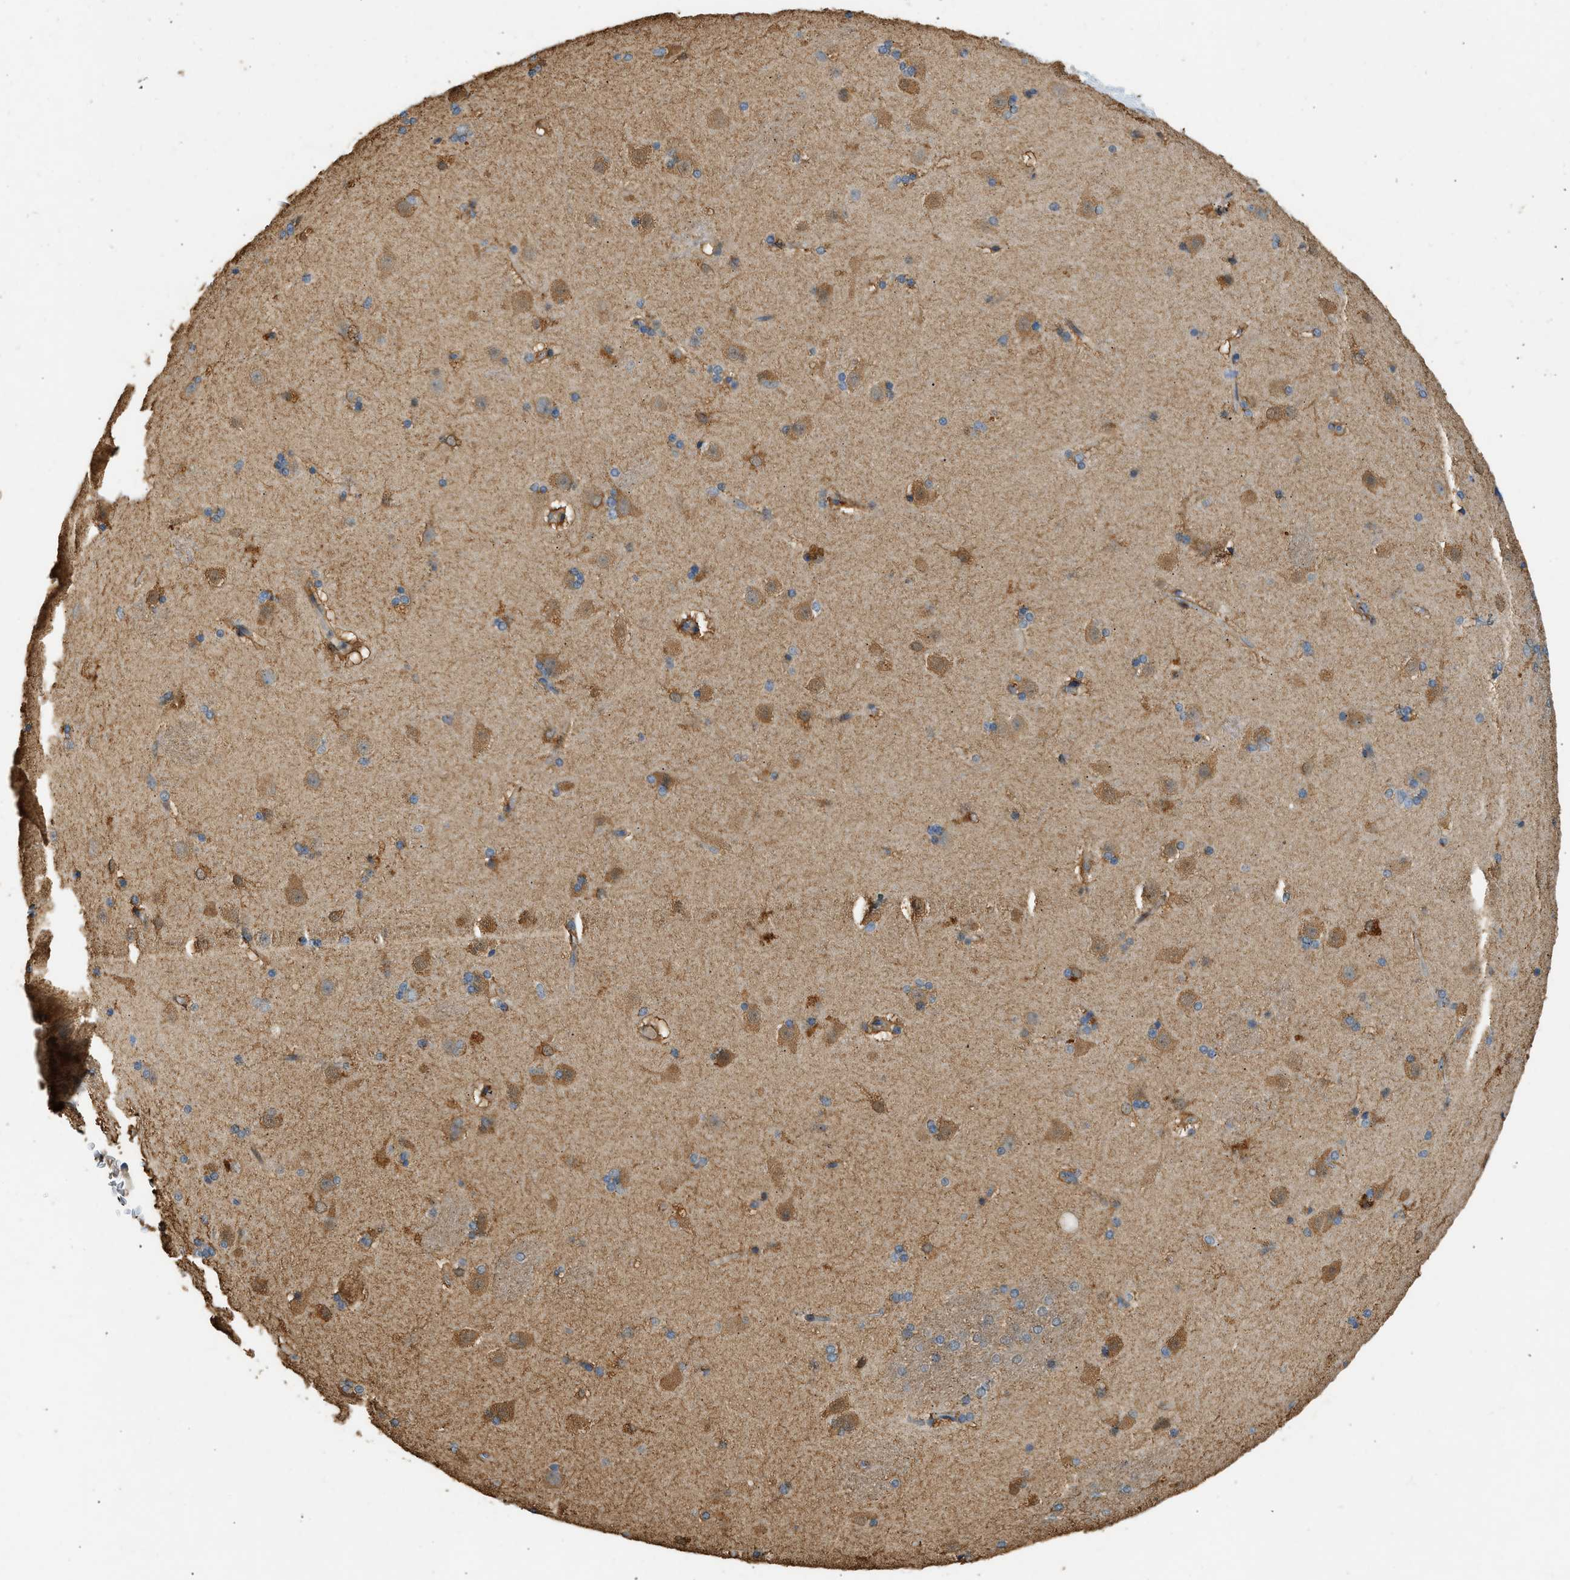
{"staining": {"intensity": "moderate", "quantity": "25%-75%", "location": "cytoplasmic/membranous"}, "tissue": "caudate", "cell_type": "Glial cells", "image_type": "normal", "snomed": [{"axis": "morphology", "description": "Normal tissue, NOS"}, {"axis": "topography", "description": "Lateral ventricle wall"}], "caption": "Protein positivity by IHC shows moderate cytoplasmic/membranous positivity in approximately 25%-75% of glial cells in benign caudate.", "gene": "CTSB", "patient": {"sex": "female", "age": 19}}